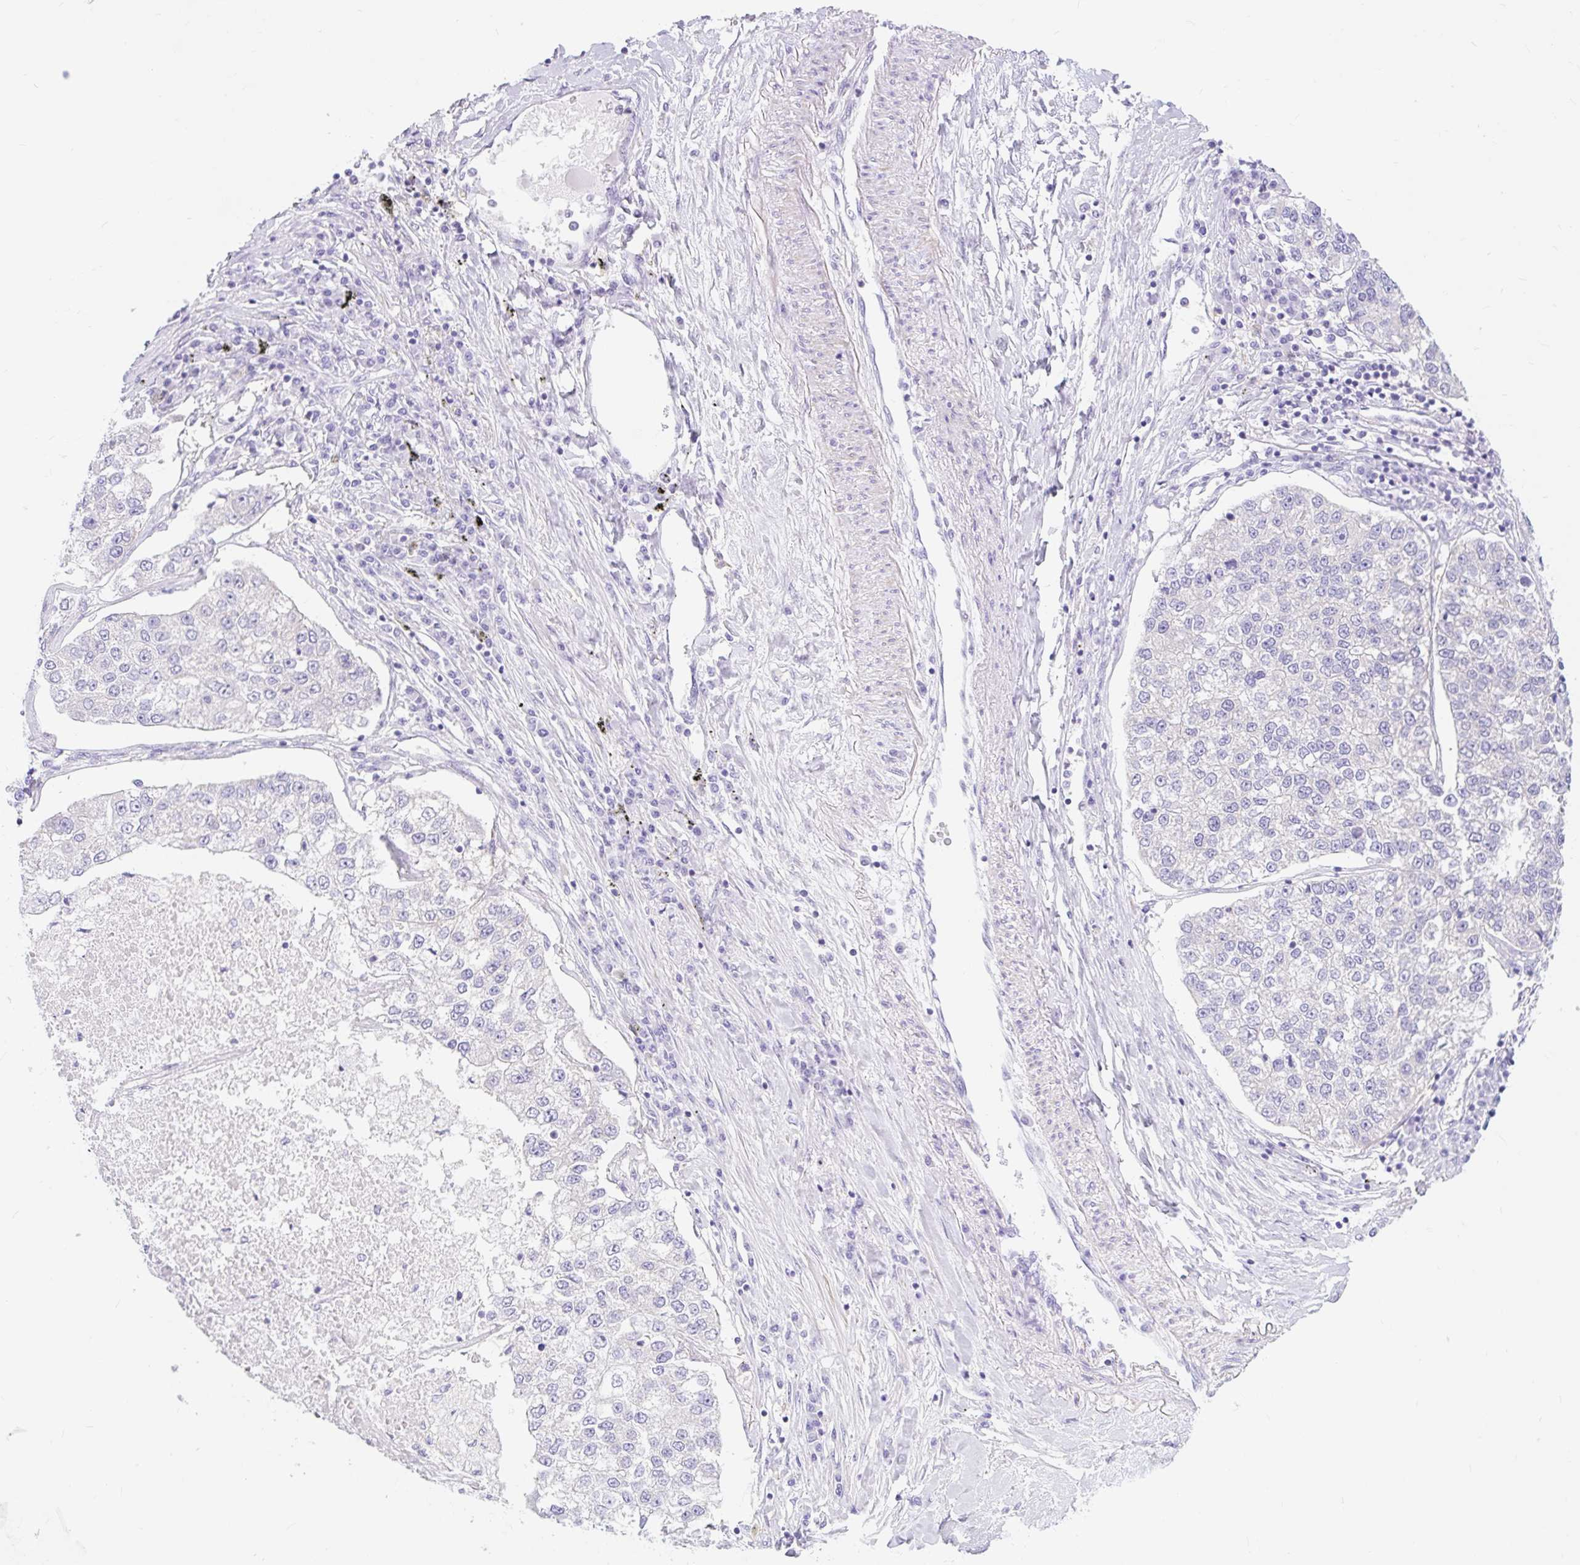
{"staining": {"intensity": "negative", "quantity": "none", "location": "none"}, "tissue": "lung cancer", "cell_type": "Tumor cells", "image_type": "cancer", "snomed": [{"axis": "morphology", "description": "Adenocarcinoma, NOS"}, {"axis": "topography", "description": "Lung"}], "caption": "Lung adenocarcinoma was stained to show a protein in brown. There is no significant expression in tumor cells.", "gene": "SLC28A1", "patient": {"sex": "male", "age": 49}}